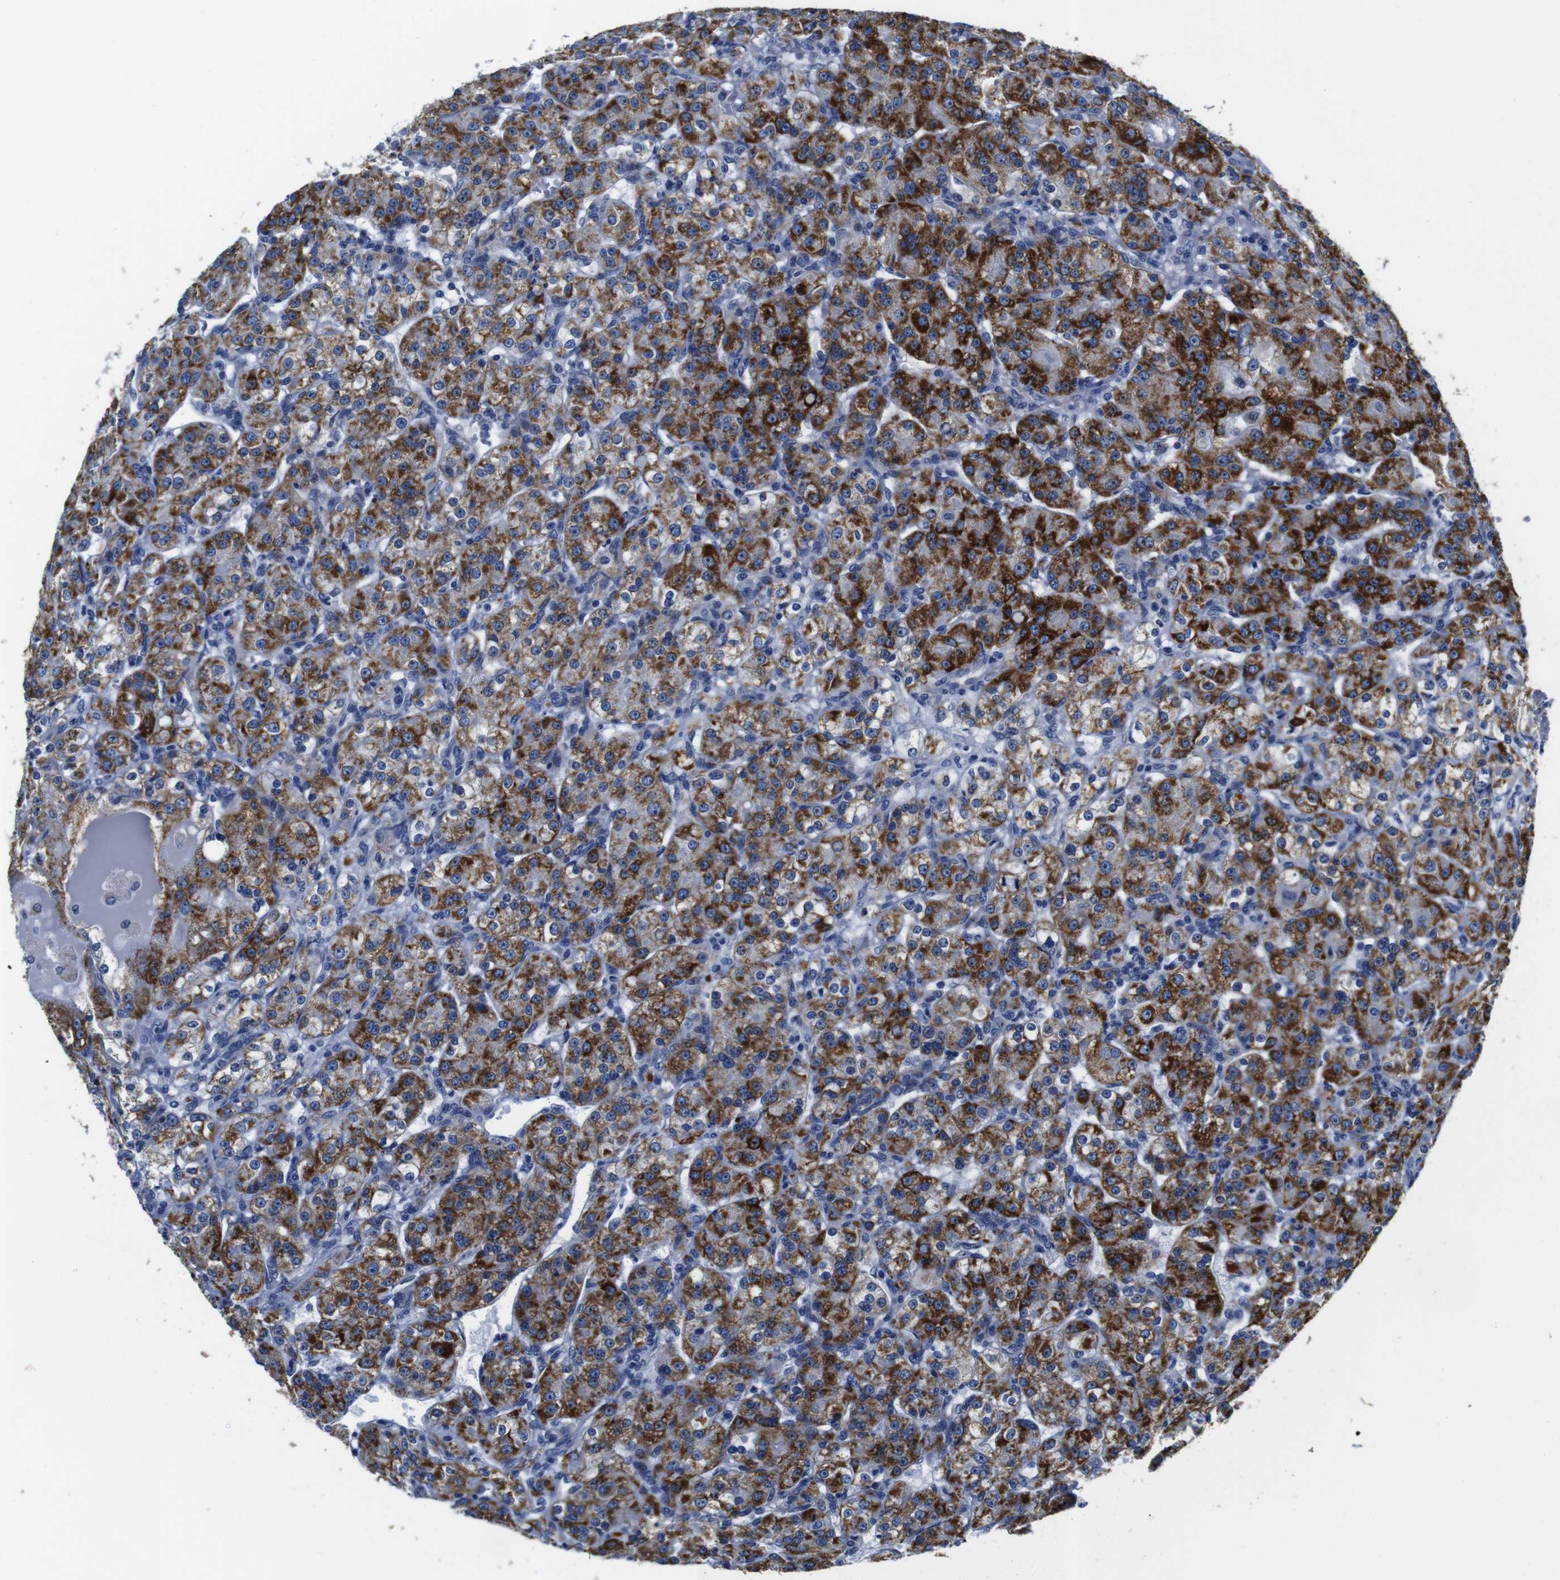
{"staining": {"intensity": "strong", "quantity": ">75%", "location": "cytoplasmic/membranous"}, "tissue": "renal cancer", "cell_type": "Tumor cells", "image_type": "cancer", "snomed": [{"axis": "morphology", "description": "Normal tissue, NOS"}, {"axis": "morphology", "description": "Adenocarcinoma, NOS"}, {"axis": "topography", "description": "Kidney"}], "caption": "Immunohistochemistry (IHC) image of human renal adenocarcinoma stained for a protein (brown), which displays high levels of strong cytoplasmic/membranous positivity in about >75% of tumor cells.", "gene": "SNX19", "patient": {"sex": "male", "age": 61}}